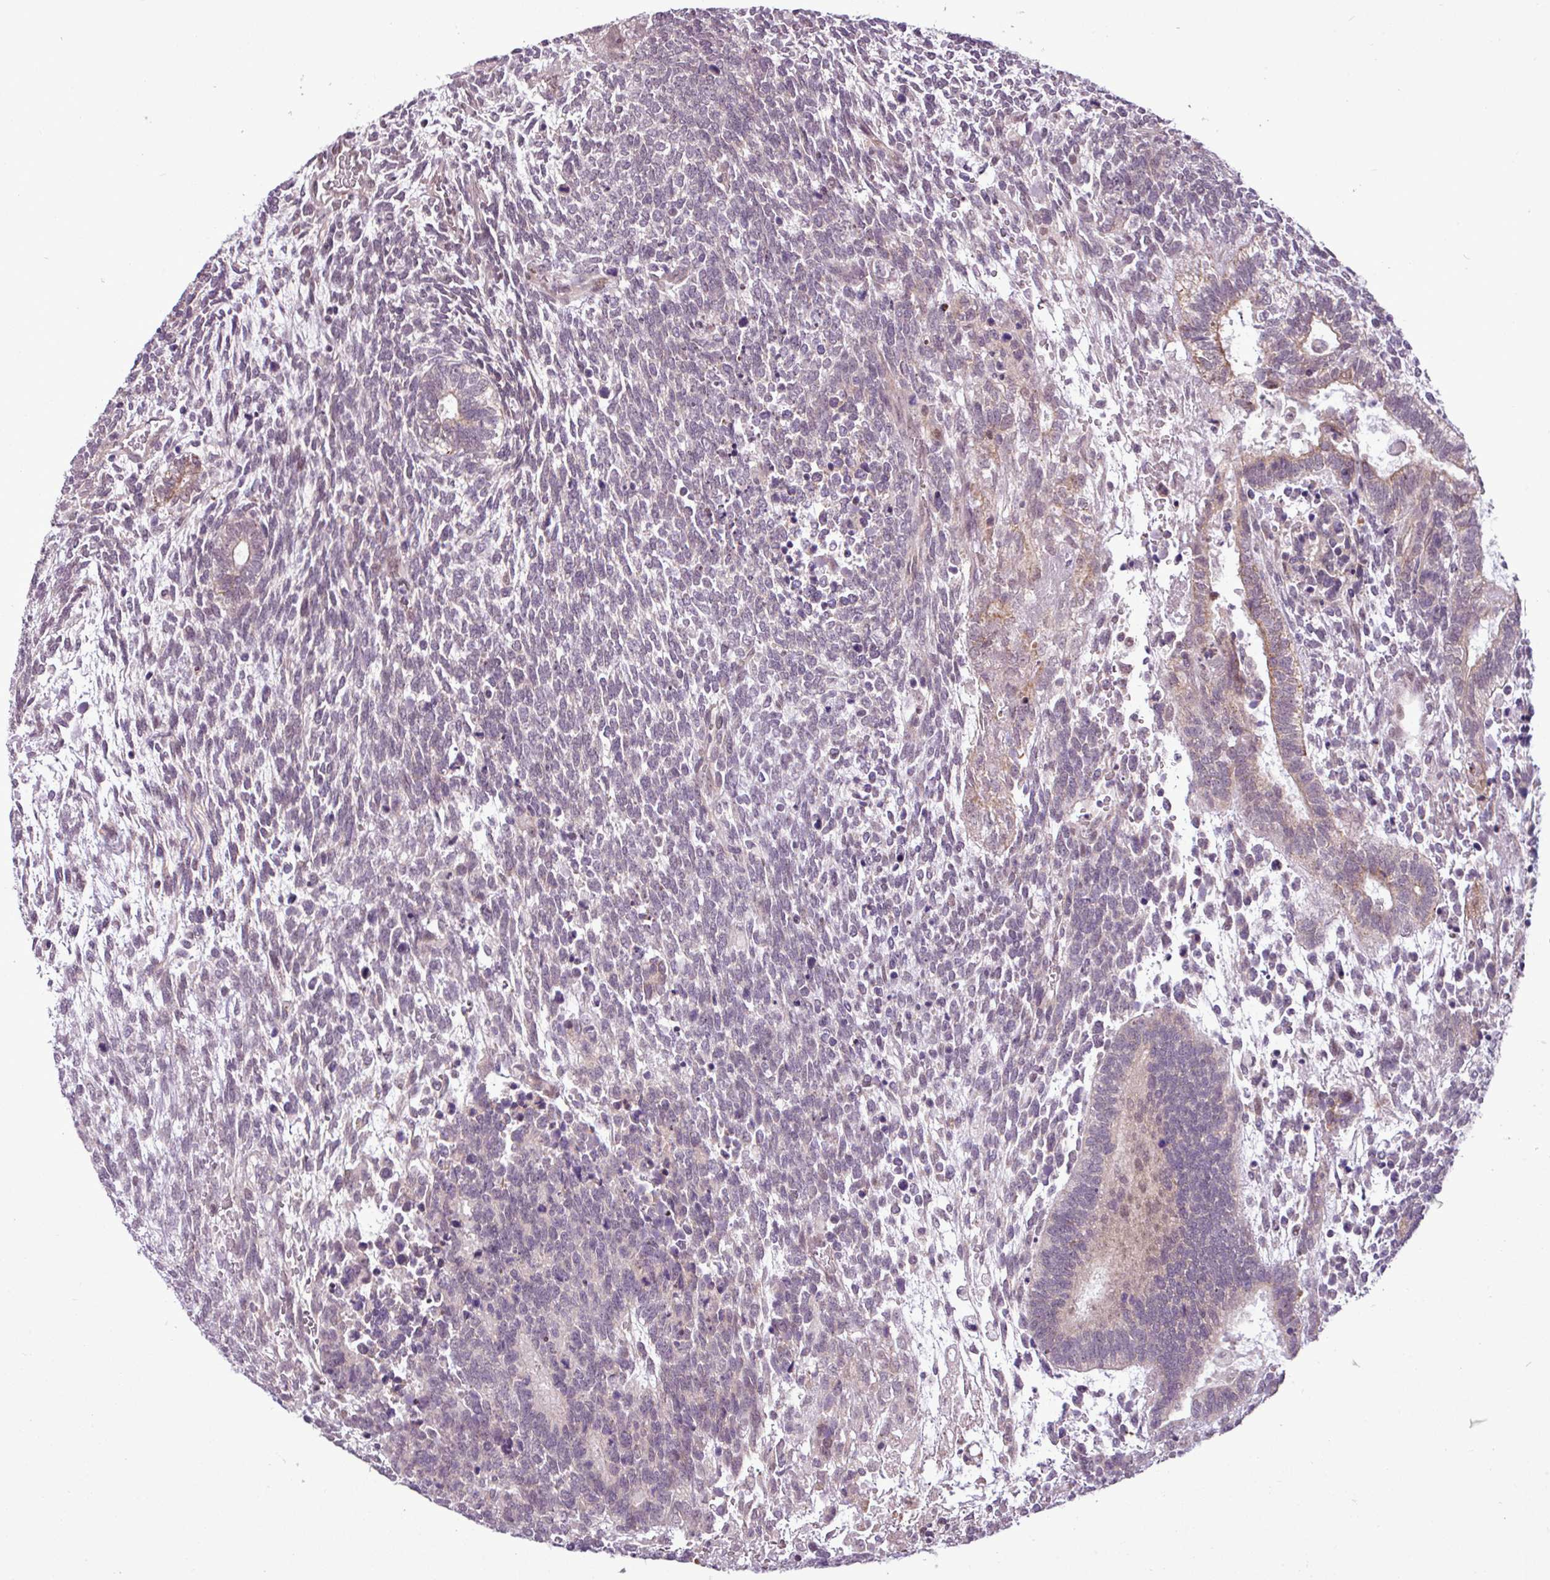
{"staining": {"intensity": "weak", "quantity": "<25%", "location": "cytoplasmic/membranous"}, "tissue": "testis cancer", "cell_type": "Tumor cells", "image_type": "cancer", "snomed": [{"axis": "morphology", "description": "Carcinoma, Embryonal, NOS"}, {"axis": "topography", "description": "Testis"}], "caption": "Protein analysis of embryonal carcinoma (testis) reveals no significant positivity in tumor cells. The staining was performed using DAB (3,3'-diaminobenzidine) to visualize the protein expression in brown, while the nuclei were stained in blue with hematoxylin (Magnification: 20x).", "gene": "GPT2", "patient": {"sex": "male", "age": 23}}